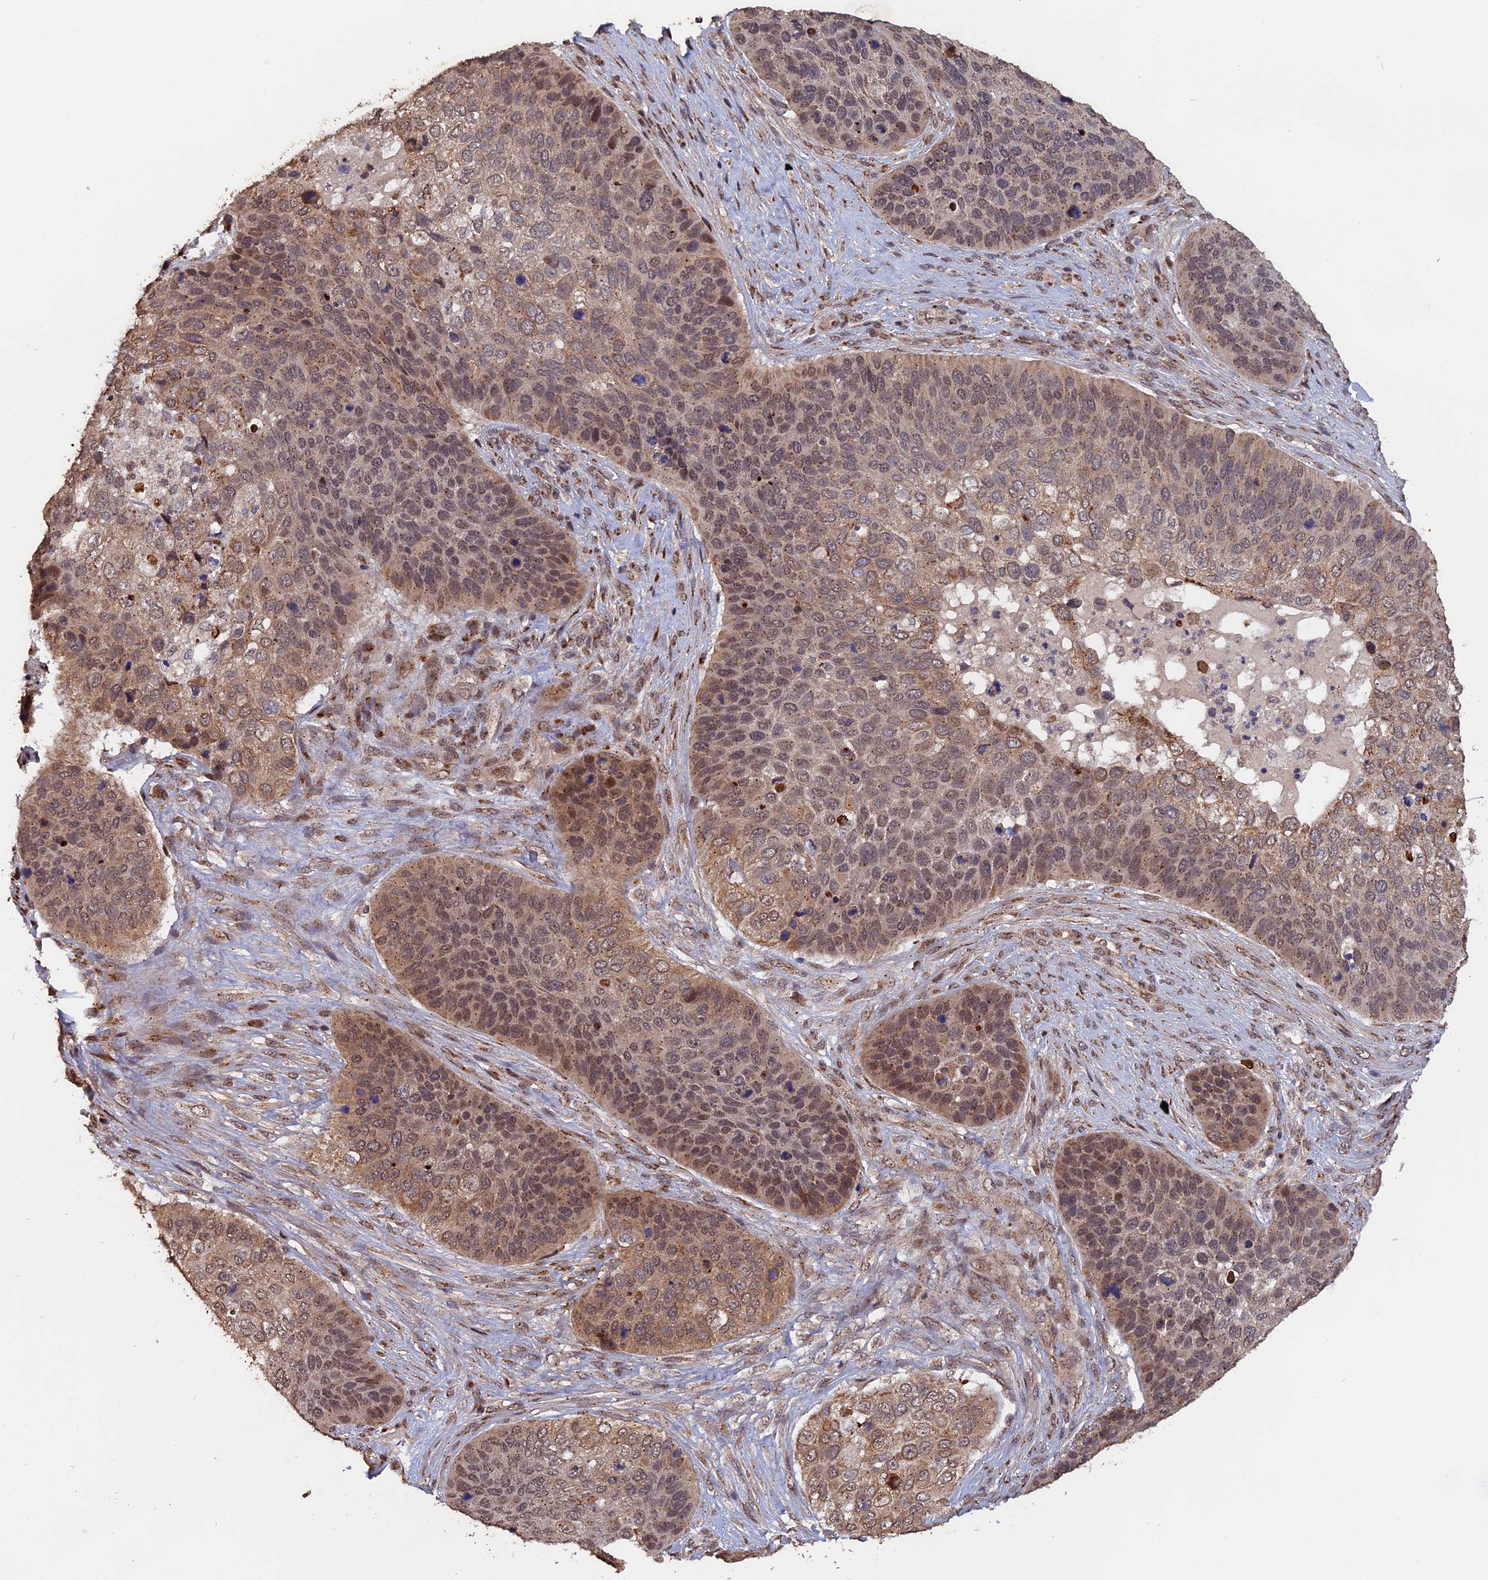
{"staining": {"intensity": "moderate", "quantity": ">75%", "location": "cytoplasmic/membranous,nuclear"}, "tissue": "skin cancer", "cell_type": "Tumor cells", "image_type": "cancer", "snomed": [{"axis": "morphology", "description": "Basal cell carcinoma"}, {"axis": "topography", "description": "Skin"}], "caption": "Skin cancer stained with DAB immunohistochemistry exhibits medium levels of moderate cytoplasmic/membranous and nuclear expression in approximately >75% of tumor cells. The protein of interest is shown in brown color, while the nuclei are stained blue.", "gene": "PIGQ", "patient": {"sex": "female", "age": 74}}